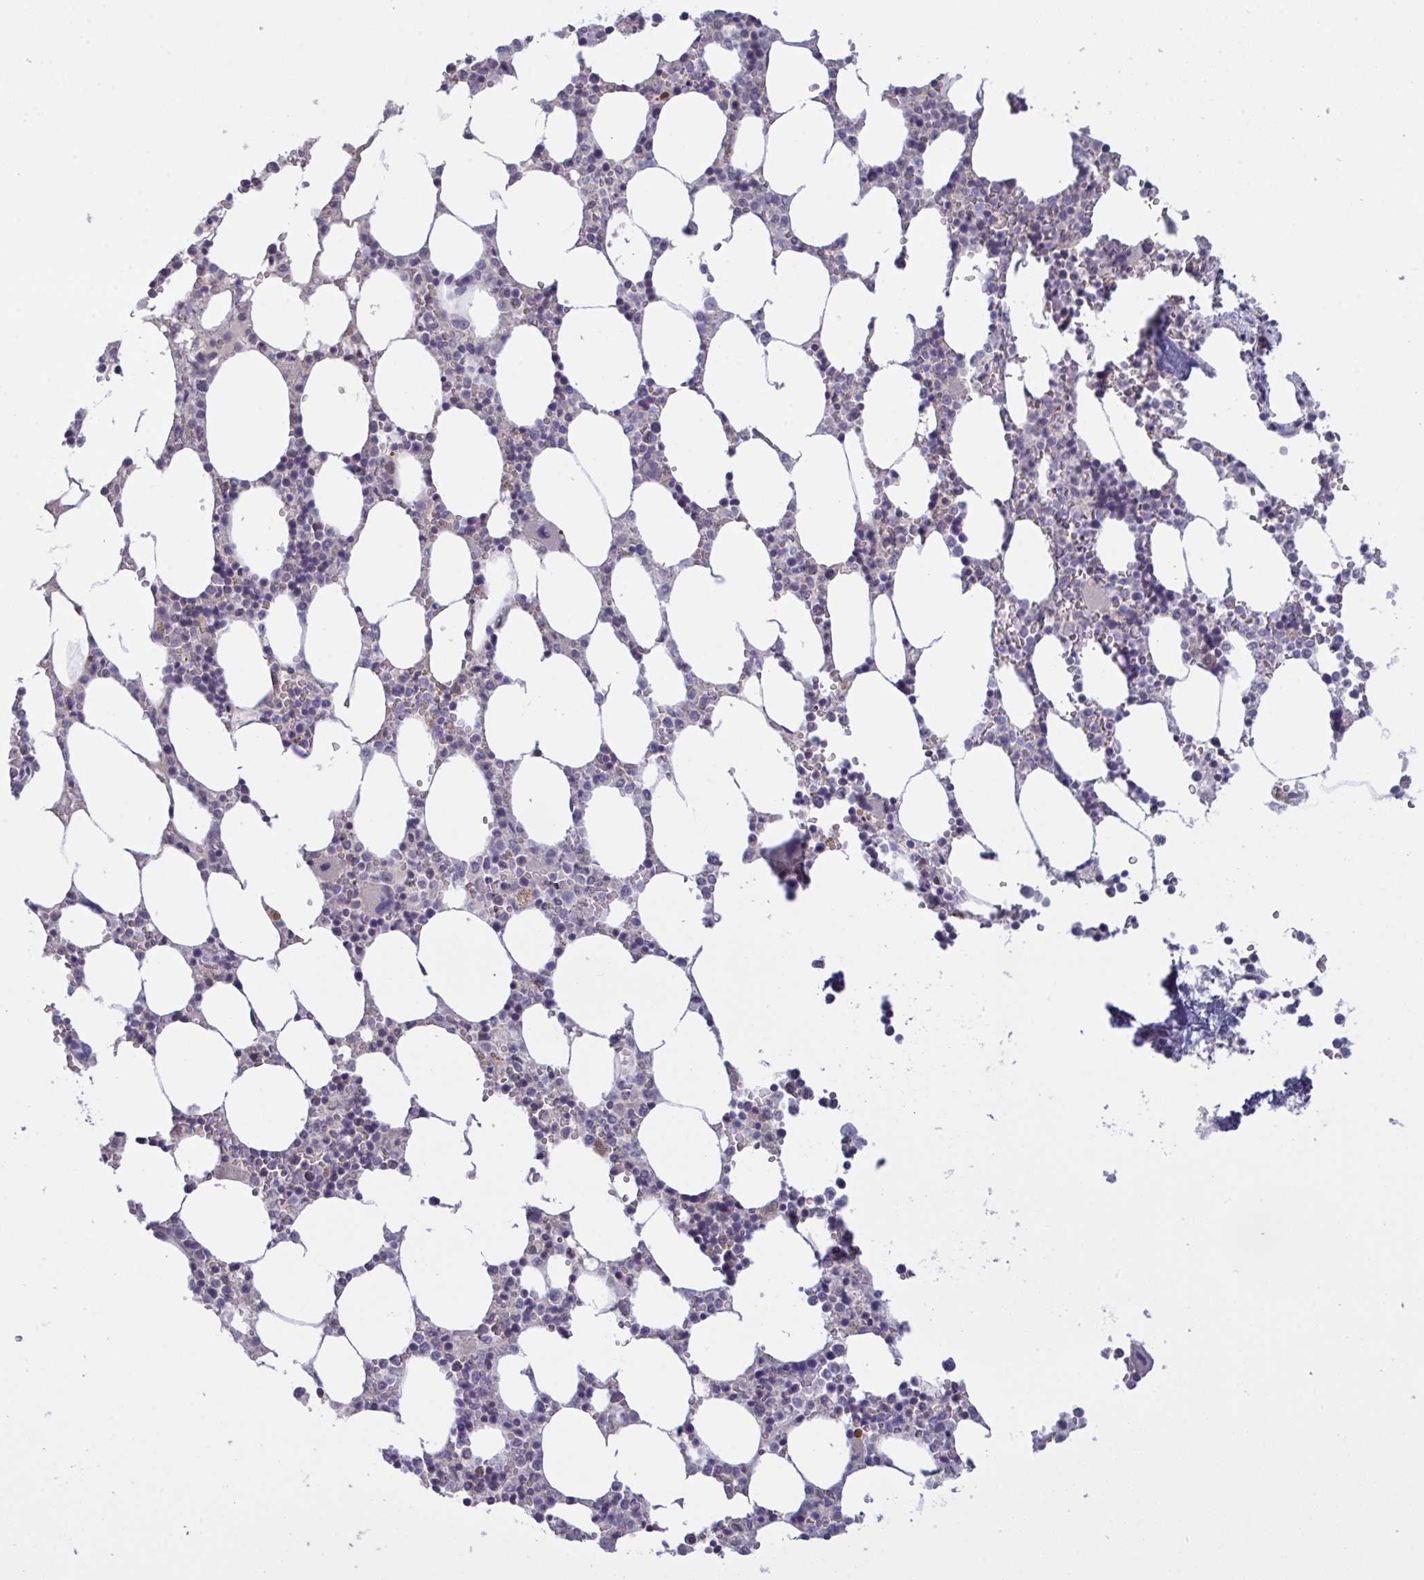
{"staining": {"intensity": "negative", "quantity": "none", "location": "none"}, "tissue": "bone marrow", "cell_type": "Hematopoietic cells", "image_type": "normal", "snomed": [{"axis": "morphology", "description": "Normal tissue, NOS"}, {"axis": "topography", "description": "Bone marrow"}], "caption": "Immunohistochemistry photomicrograph of normal bone marrow: bone marrow stained with DAB demonstrates no significant protein positivity in hematopoietic cells.", "gene": "ZNF784", "patient": {"sex": "male", "age": 64}}